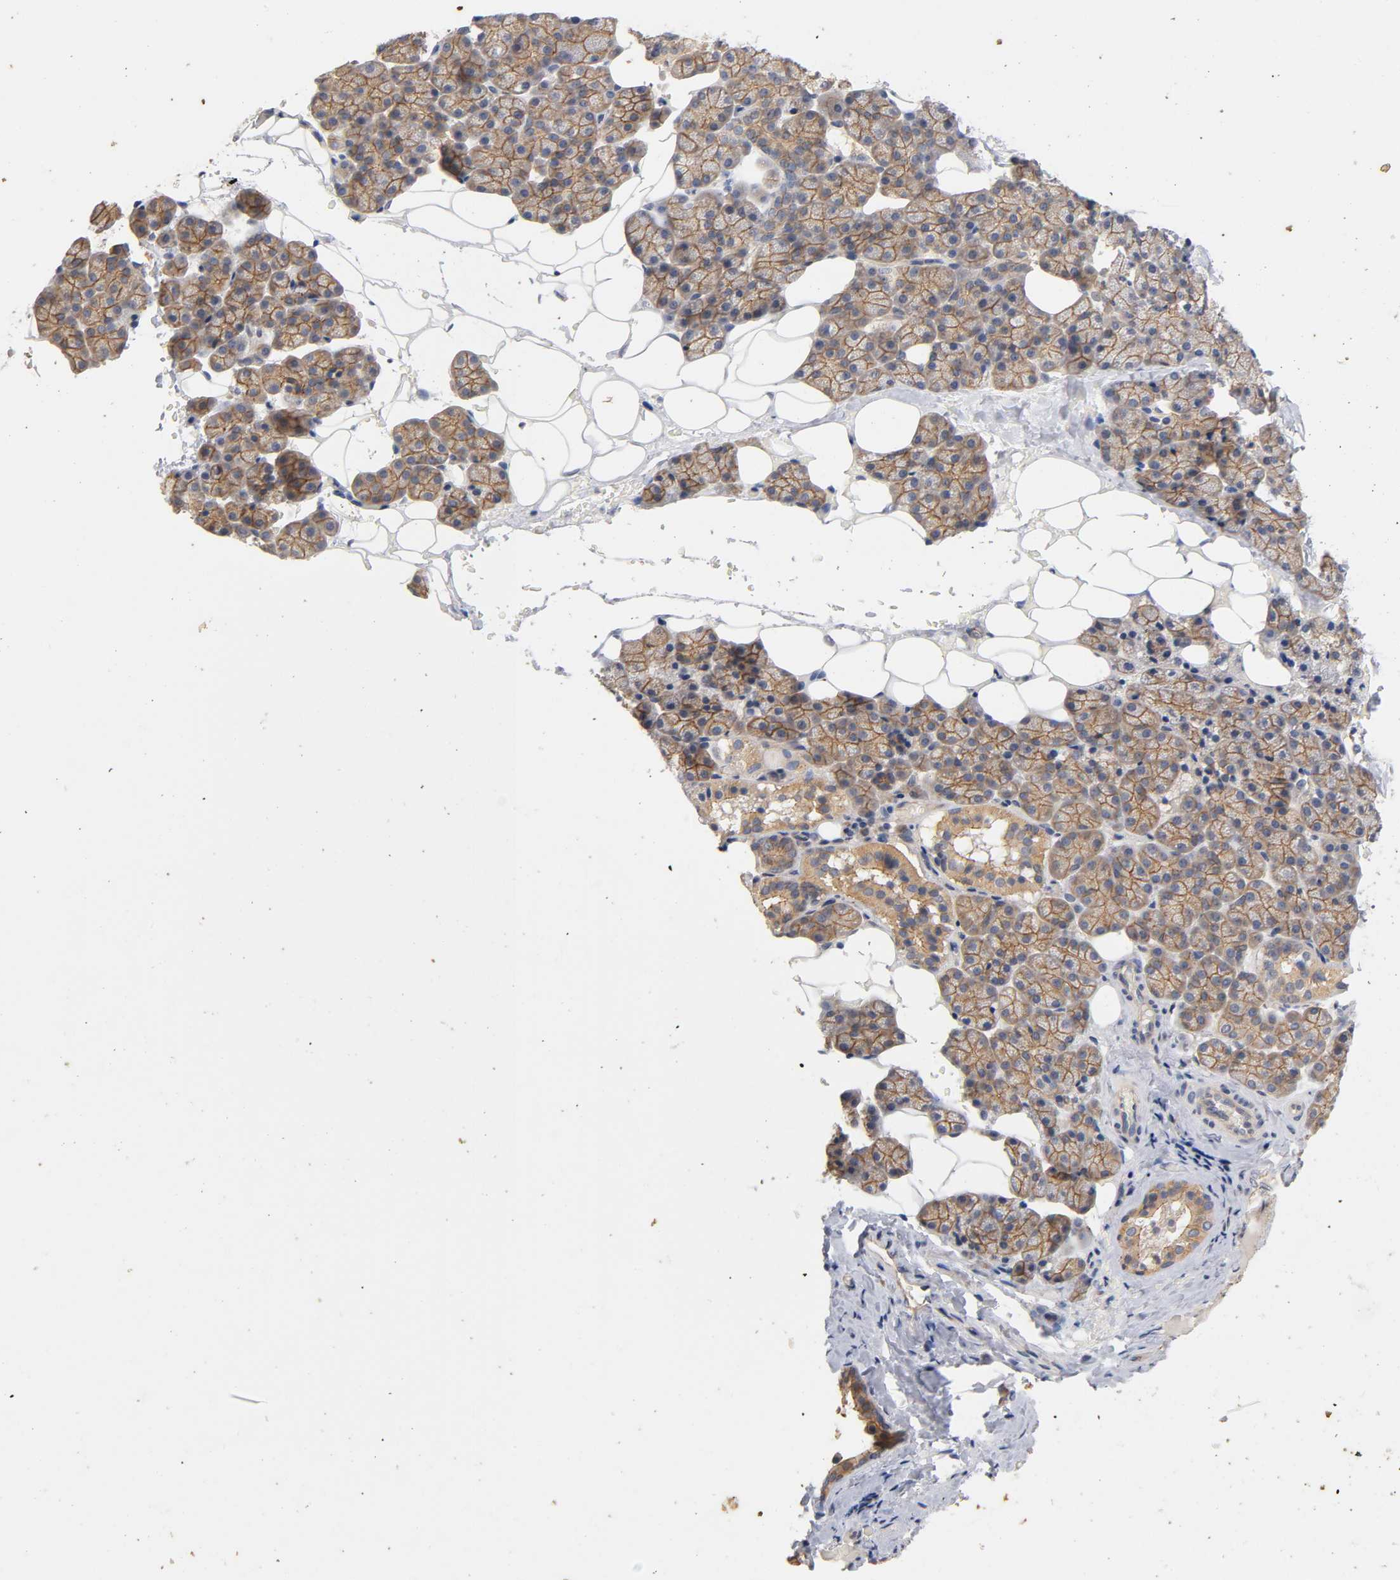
{"staining": {"intensity": "moderate", "quantity": ">75%", "location": "cytoplasmic/membranous"}, "tissue": "salivary gland", "cell_type": "Glandular cells", "image_type": "normal", "snomed": [{"axis": "morphology", "description": "Normal tissue, NOS"}, {"axis": "topography", "description": "Lymph node"}, {"axis": "topography", "description": "Salivary gland"}], "caption": "A brown stain shows moderate cytoplasmic/membranous positivity of a protein in glandular cells of unremarkable salivary gland.", "gene": "PDZD11", "patient": {"sex": "male", "age": 8}}